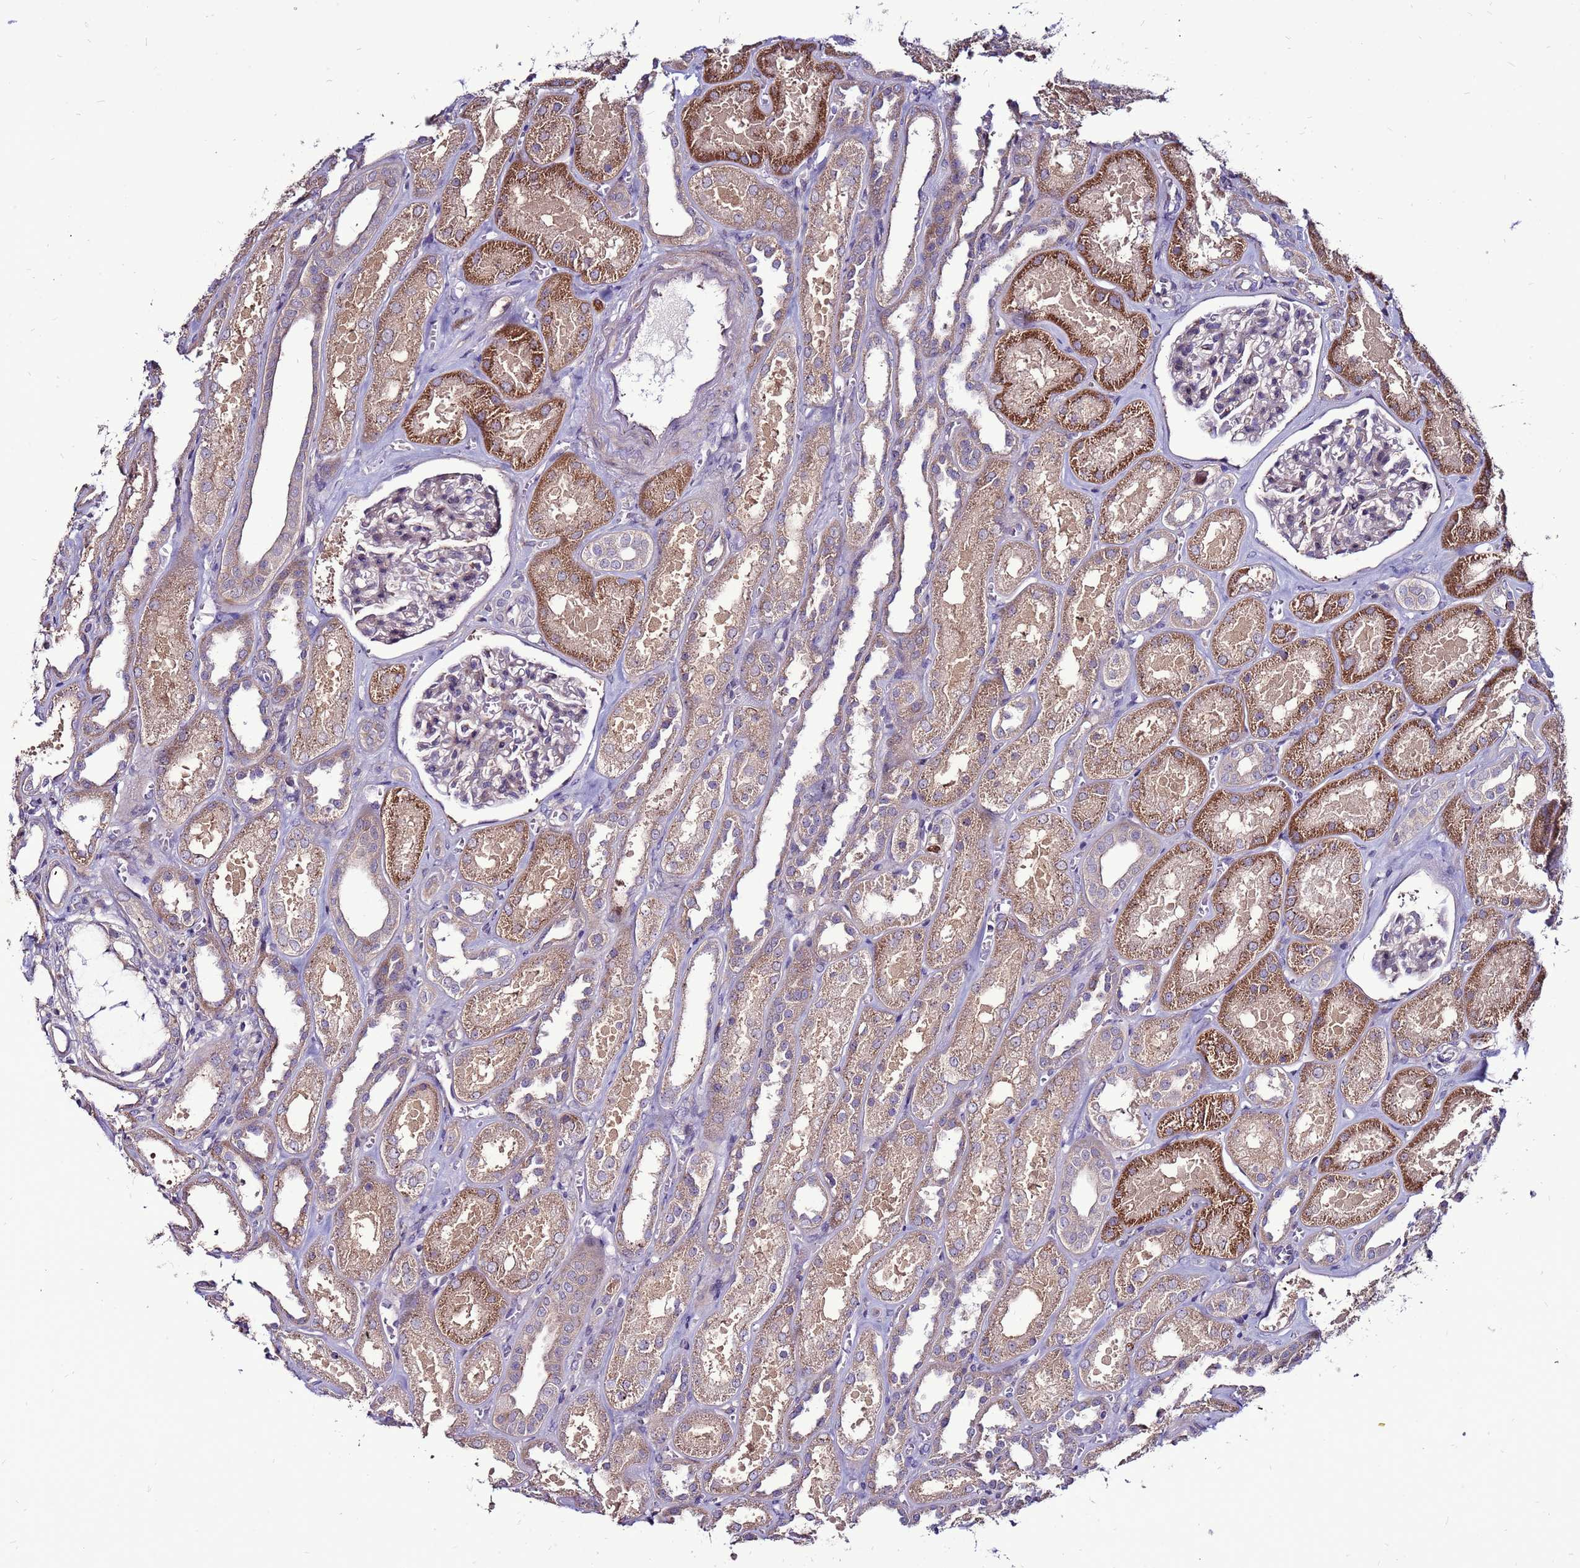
{"staining": {"intensity": "negative", "quantity": "none", "location": "none"}, "tissue": "kidney", "cell_type": "Cells in glomeruli", "image_type": "normal", "snomed": [{"axis": "morphology", "description": "Normal tissue, NOS"}, {"axis": "morphology", "description": "Adenocarcinoma, NOS"}, {"axis": "topography", "description": "Kidney"}], "caption": "Immunohistochemical staining of benign kidney reveals no significant positivity in cells in glomeruli. The staining was performed using DAB to visualize the protein expression in brown, while the nuclei were stained in blue with hematoxylin (Magnification: 20x).", "gene": "GPN3", "patient": {"sex": "female", "age": 68}}